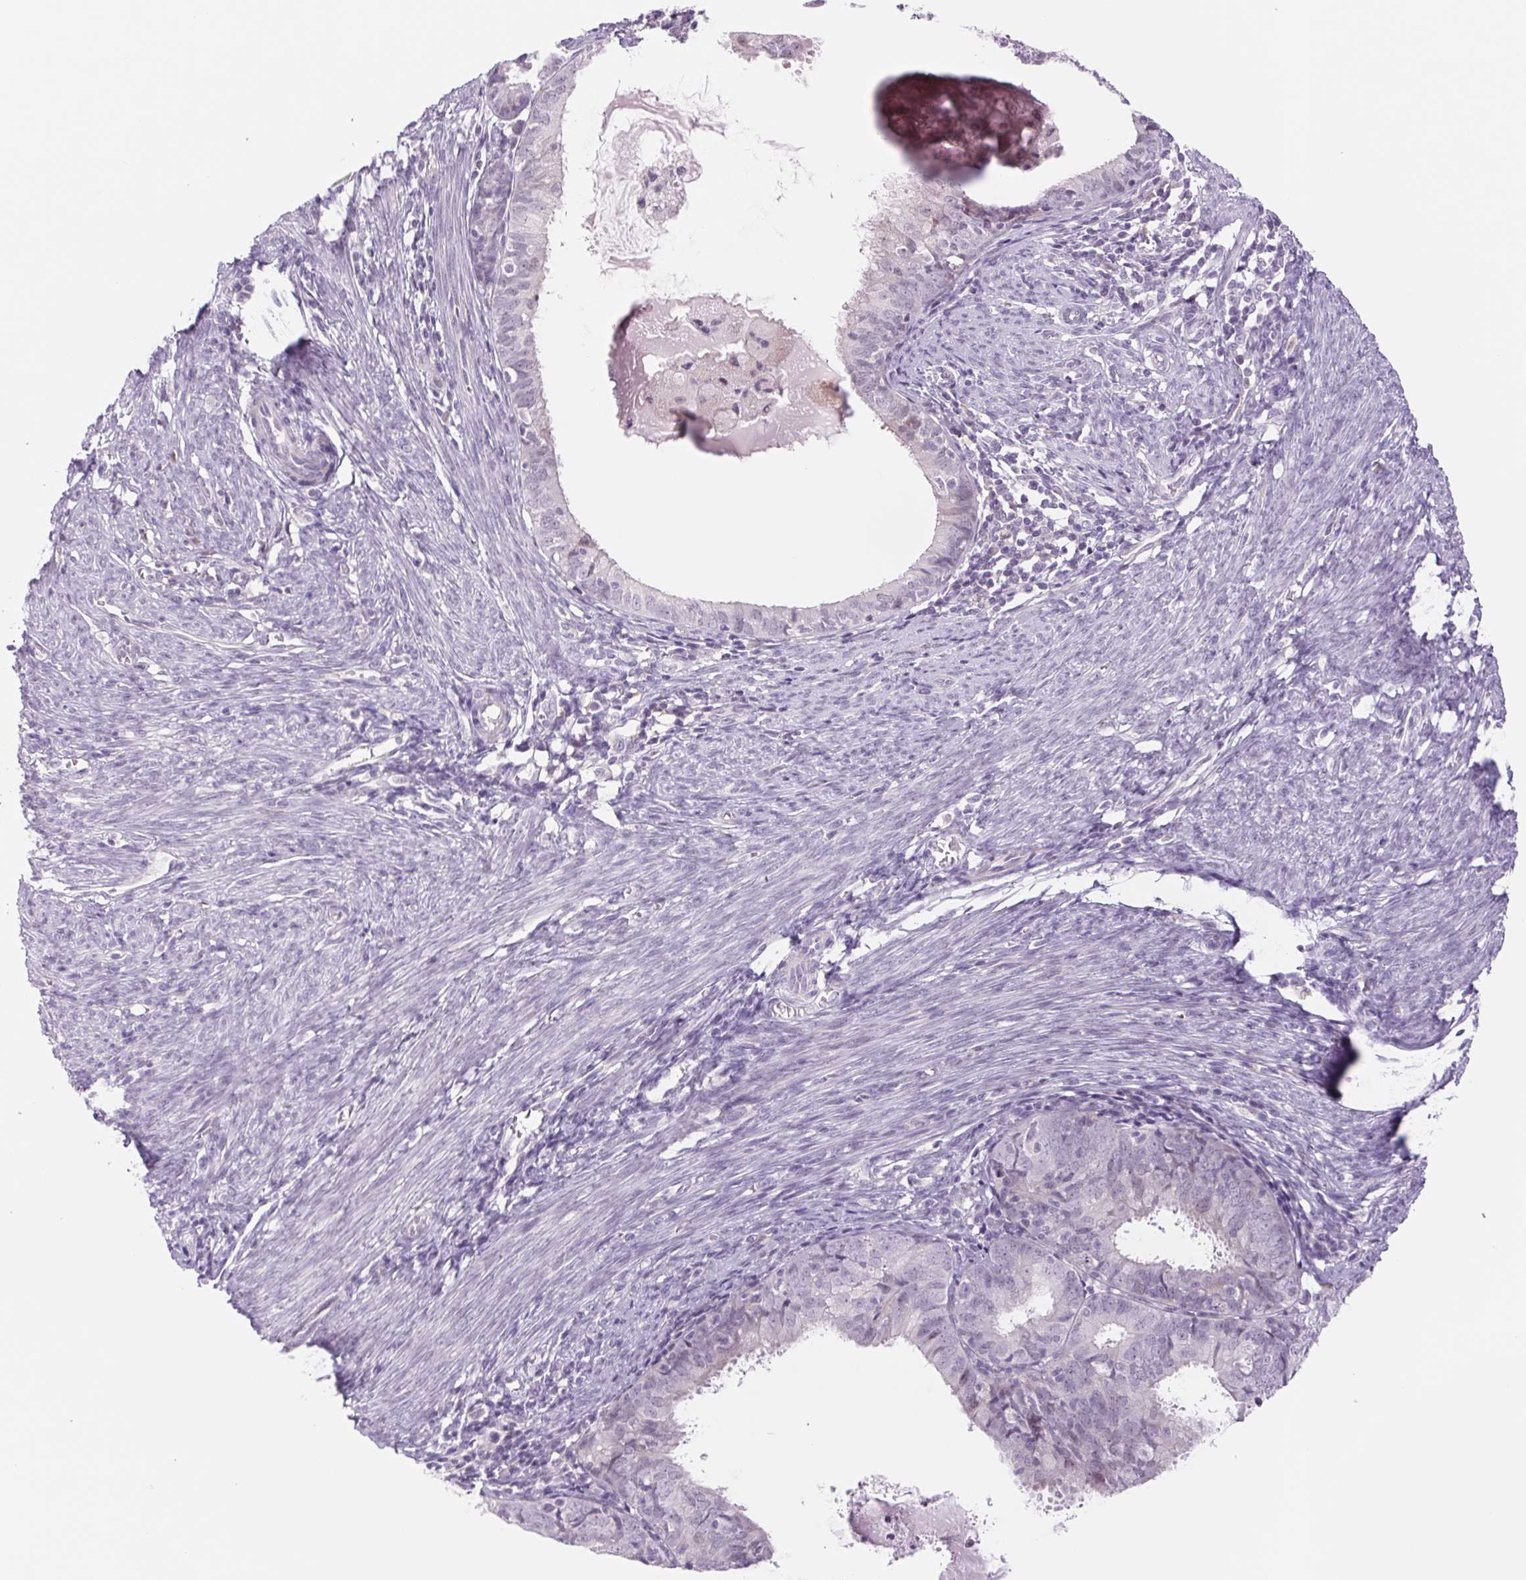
{"staining": {"intensity": "negative", "quantity": "none", "location": "none"}, "tissue": "endometrial cancer", "cell_type": "Tumor cells", "image_type": "cancer", "snomed": [{"axis": "morphology", "description": "Adenocarcinoma, NOS"}, {"axis": "topography", "description": "Endometrium"}], "caption": "The histopathology image displays no significant positivity in tumor cells of endometrial cancer.", "gene": "KRT1", "patient": {"sex": "female", "age": 57}}